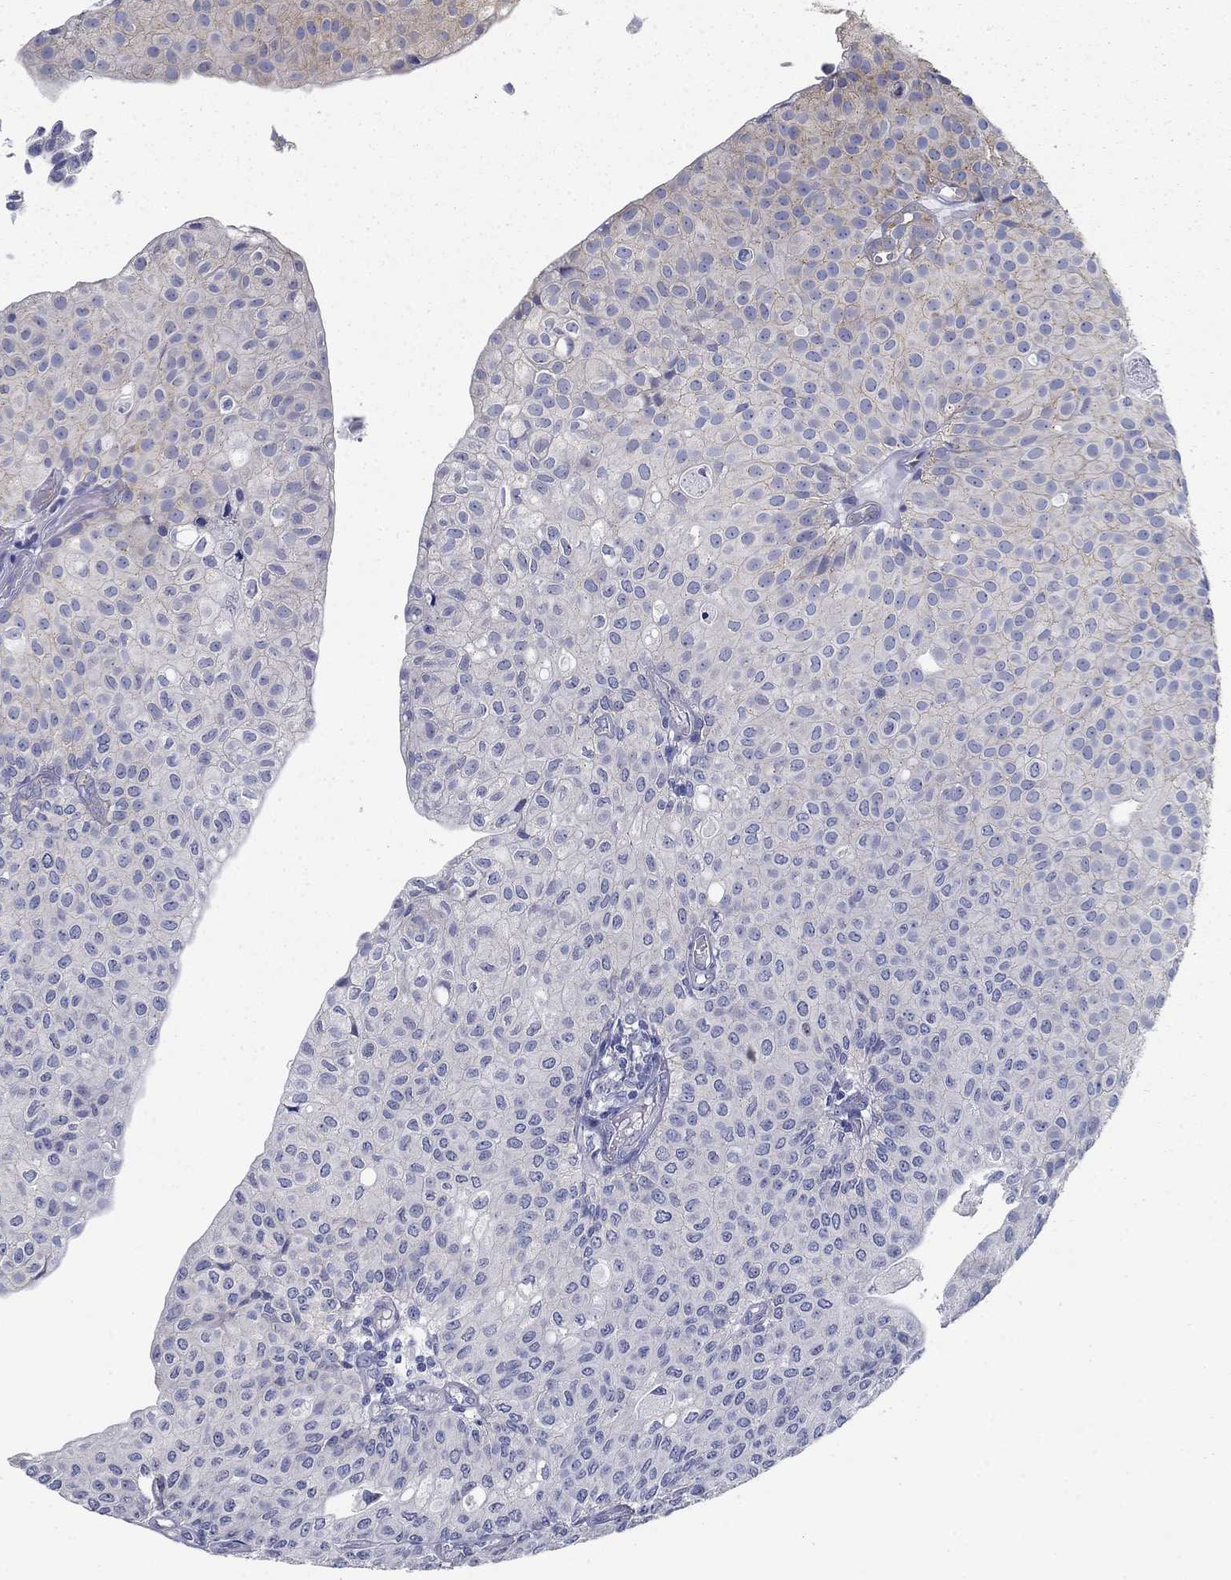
{"staining": {"intensity": "negative", "quantity": "none", "location": "none"}, "tissue": "urothelial cancer", "cell_type": "Tumor cells", "image_type": "cancer", "snomed": [{"axis": "morphology", "description": "Urothelial carcinoma, Low grade"}, {"axis": "topography", "description": "Urinary bladder"}], "caption": "There is no significant expression in tumor cells of urothelial cancer.", "gene": "FXR1", "patient": {"sex": "male", "age": 89}}